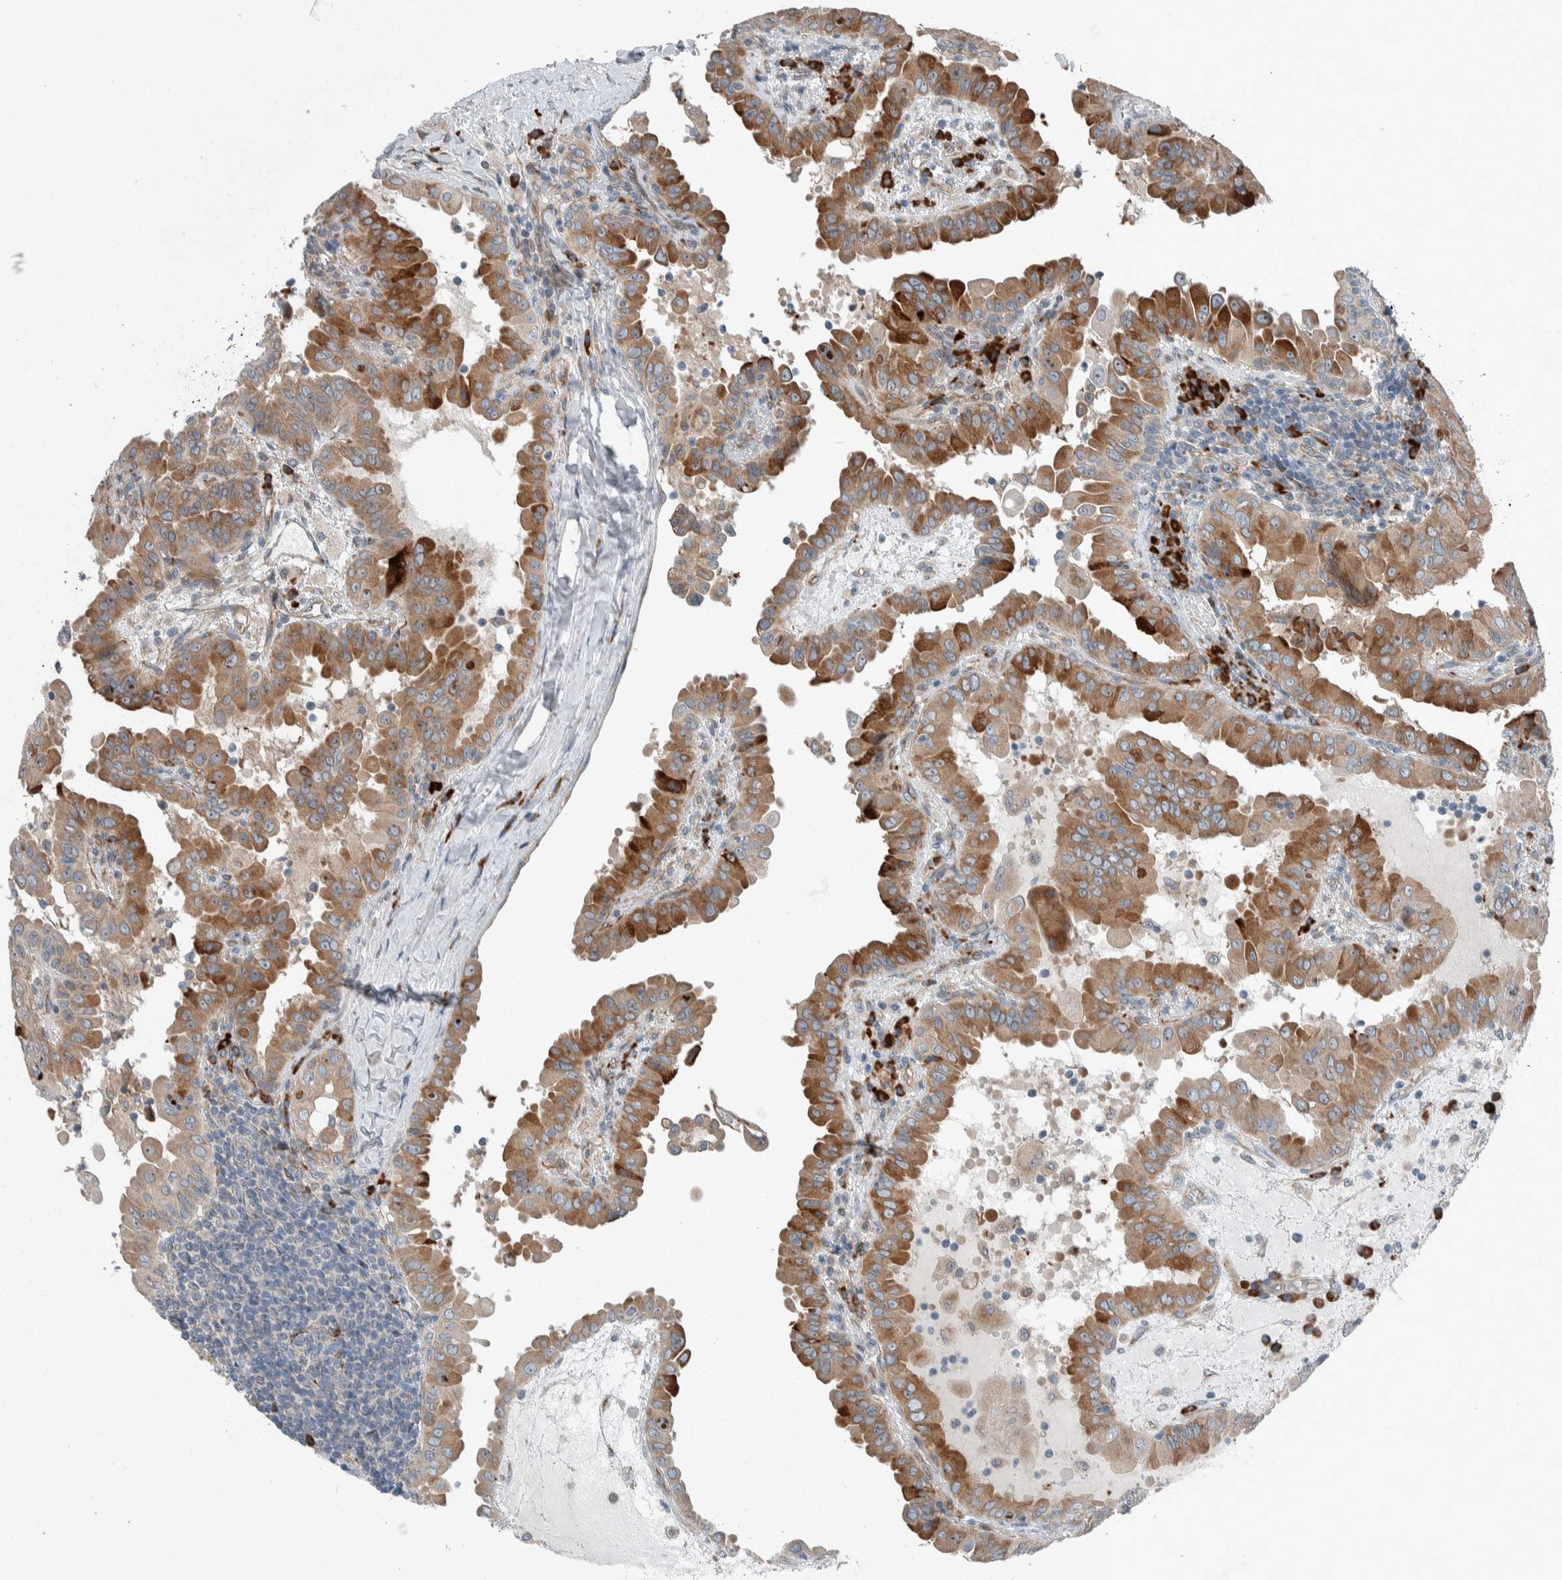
{"staining": {"intensity": "moderate", "quantity": ">75%", "location": "cytoplasmic/membranous"}, "tissue": "thyroid cancer", "cell_type": "Tumor cells", "image_type": "cancer", "snomed": [{"axis": "morphology", "description": "Papillary adenocarcinoma, NOS"}, {"axis": "topography", "description": "Thyroid gland"}], "caption": "Approximately >75% of tumor cells in thyroid papillary adenocarcinoma reveal moderate cytoplasmic/membranous protein positivity as visualized by brown immunohistochemical staining.", "gene": "USP25", "patient": {"sex": "male", "age": 33}}